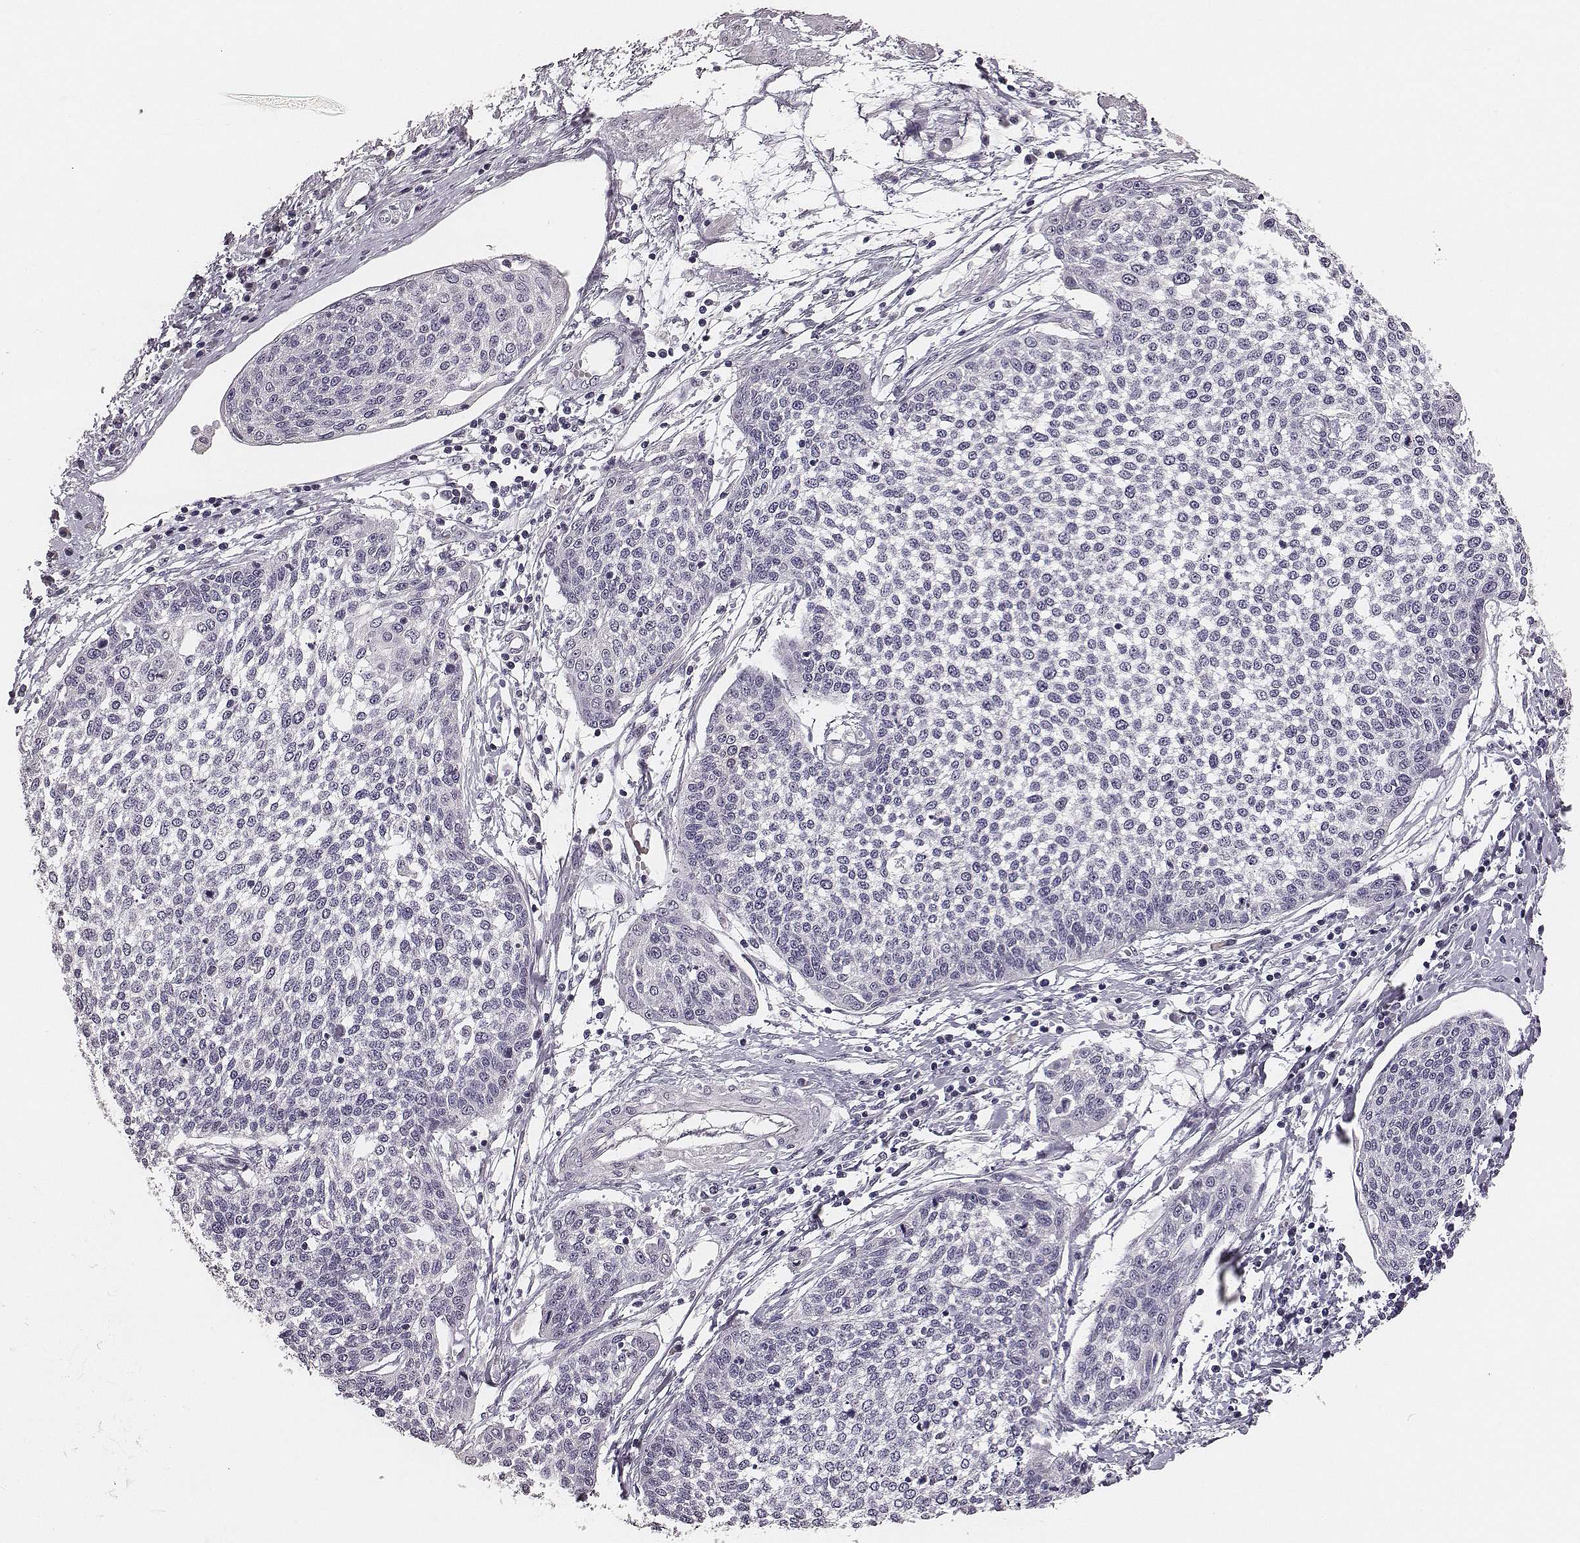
{"staining": {"intensity": "negative", "quantity": "none", "location": "none"}, "tissue": "cervical cancer", "cell_type": "Tumor cells", "image_type": "cancer", "snomed": [{"axis": "morphology", "description": "Squamous cell carcinoma, NOS"}, {"axis": "topography", "description": "Cervix"}], "caption": "The image reveals no staining of tumor cells in cervical squamous cell carcinoma. Nuclei are stained in blue.", "gene": "CSHL1", "patient": {"sex": "female", "age": 34}}